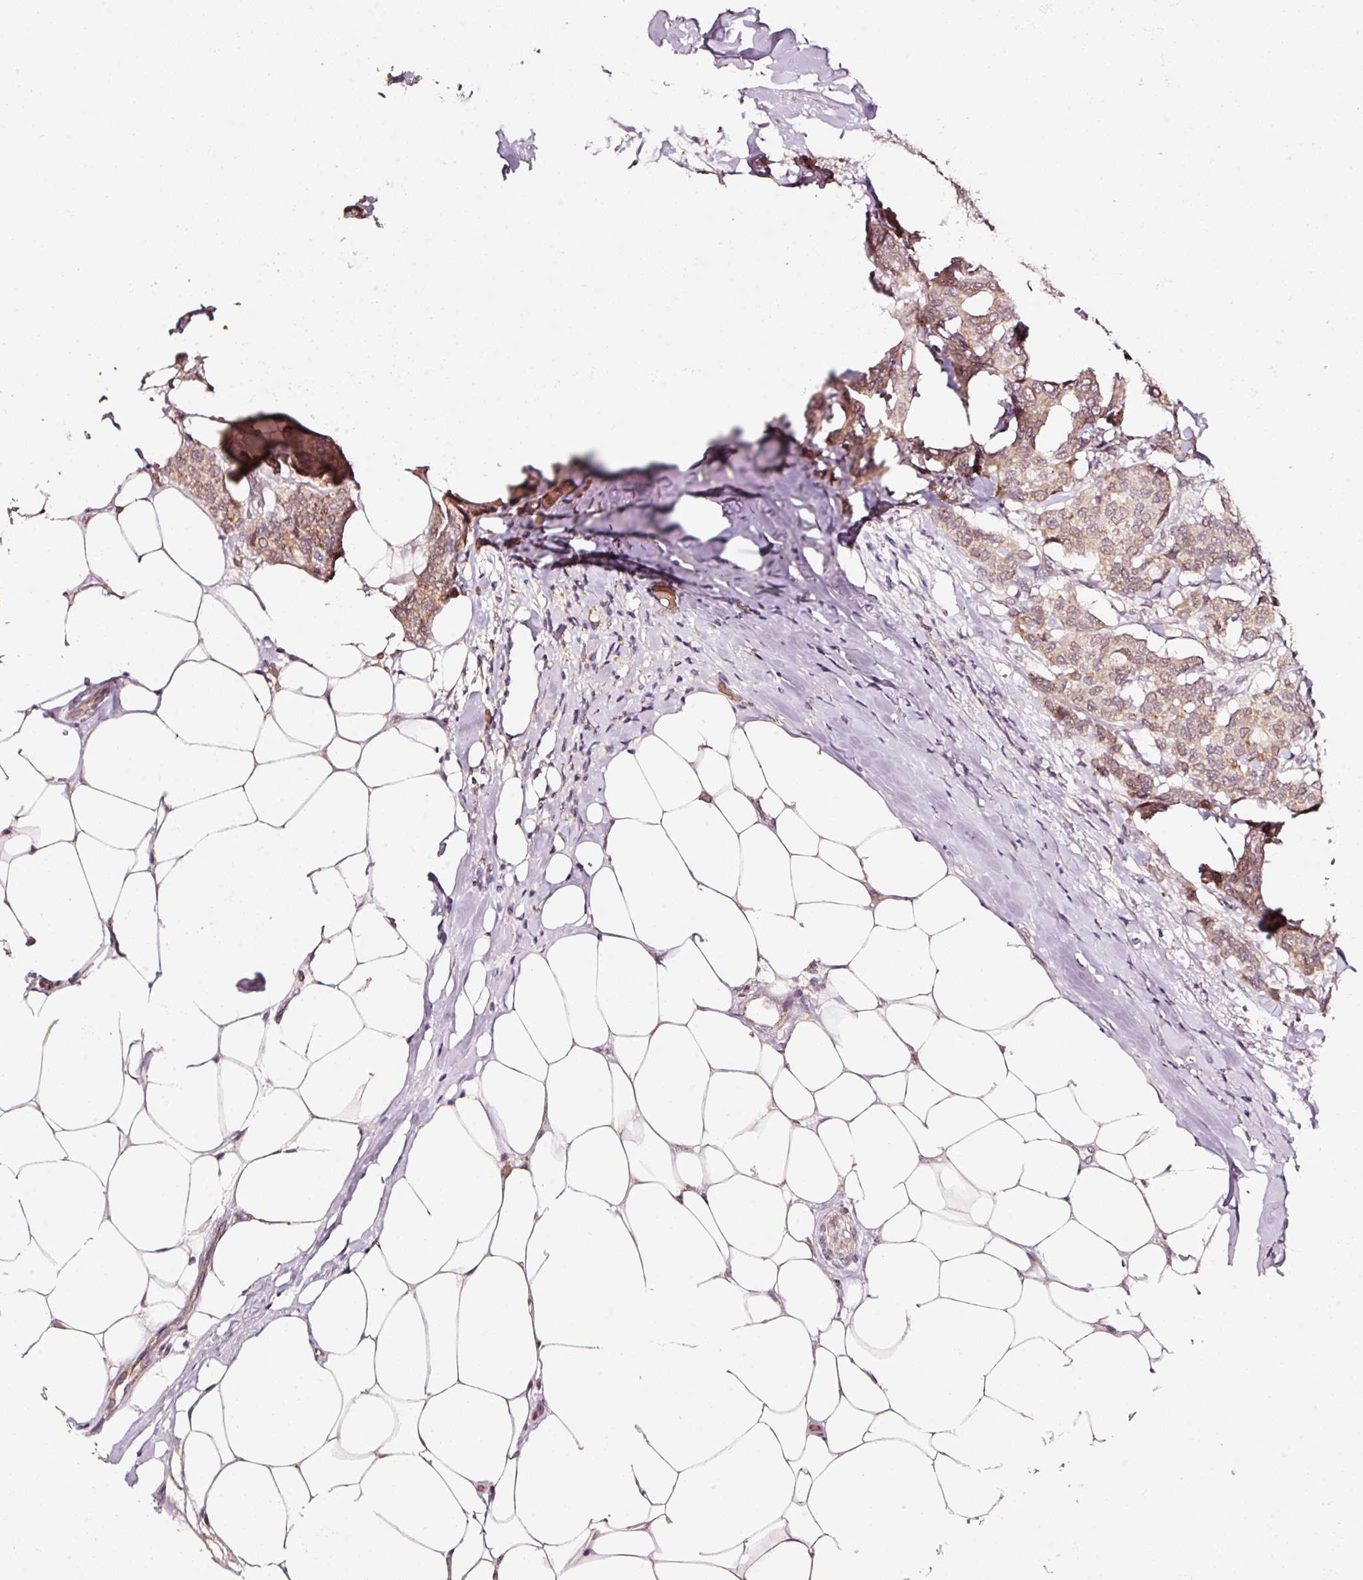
{"staining": {"intensity": "weak", "quantity": ">75%", "location": "cytoplasmic/membranous,nuclear"}, "tissue": "breast cancer", "cell_type": "Tumor cells", "image_type": "cancer", "snomed": [{"axis": "morphology", "description": "Duct carcinoma"}, {"axis": "topography", "description": "Breast"}], "caption": "Immunohistochemical staining of human breast cancer reveals weak cytoplasmic/membranous and nuclear protein positivity in approximately >75% of tumor cells.", "gene": "ZNF460", "patient": {"sex": "female", "age": 75}}